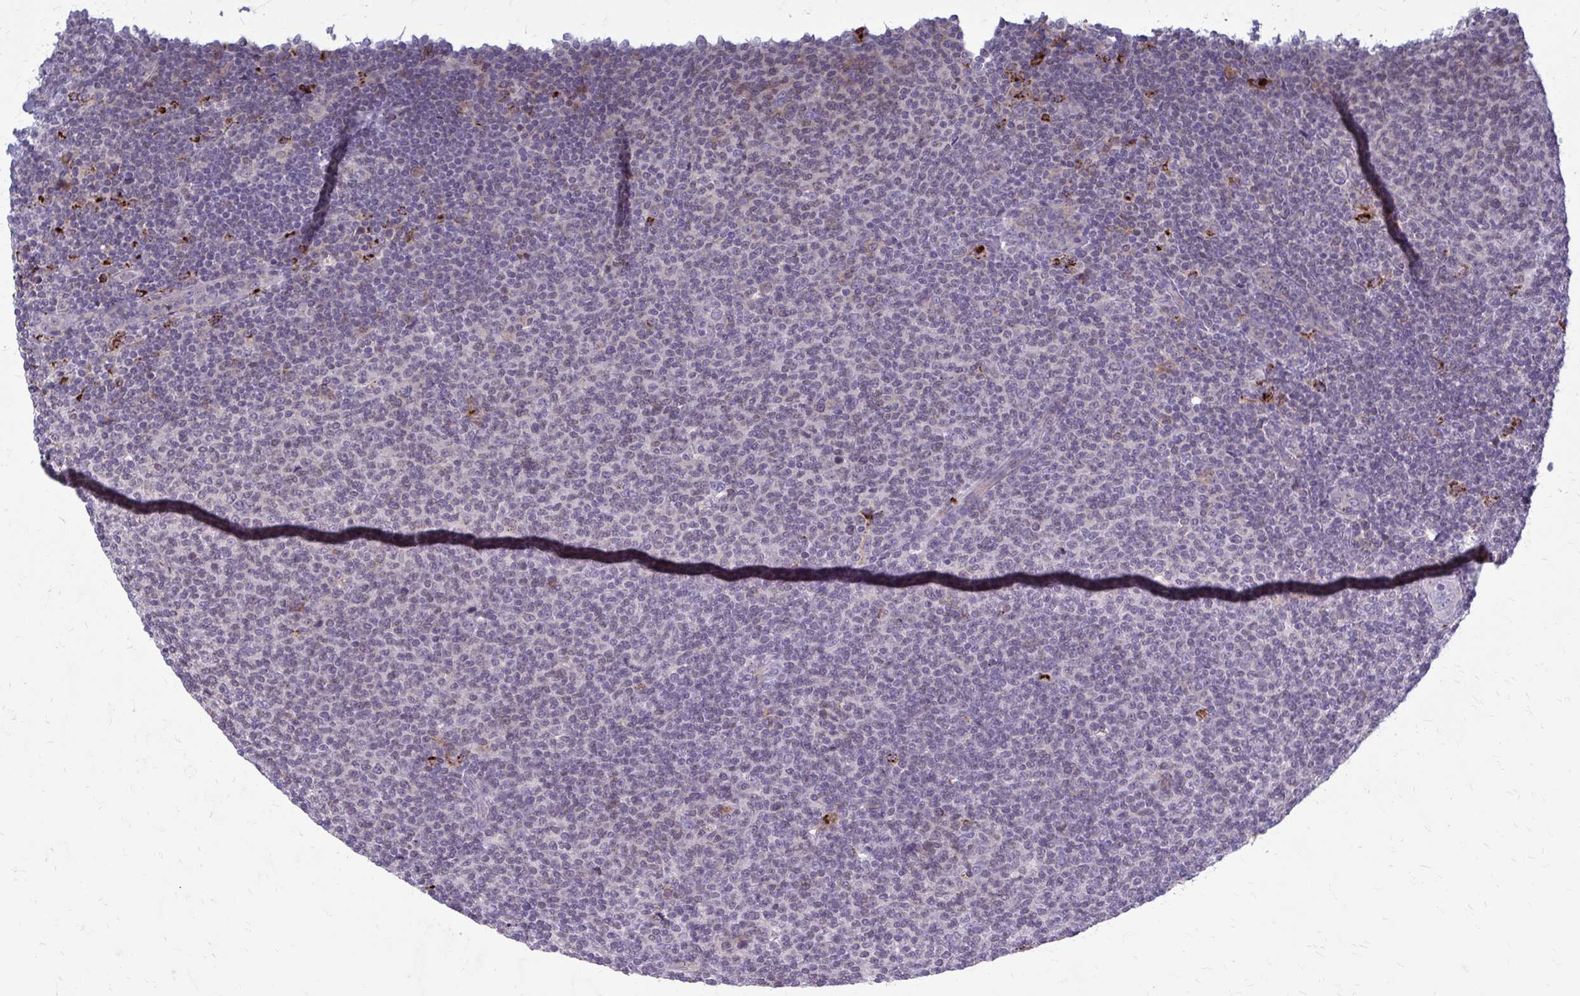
{"staining": {"intensity": "negative", "quantity": "none", "location": "none"}, "tissue": "lymphoma", "cell_type": "Tumor cells", "image_type": "cancer", "snomed": [{"axis": "morphology", "description": "Malignant lymphoma, non-Hodgkin's type, Low grade"}, {"axis": "topography", "description": "Lymph node"}], "caption": "Lymphoma was stained to show a protein in brown. There is no significant expression in tumor cells.", "gene": "MCRIP2", "patient": {"sex": "male", "age": 66}}